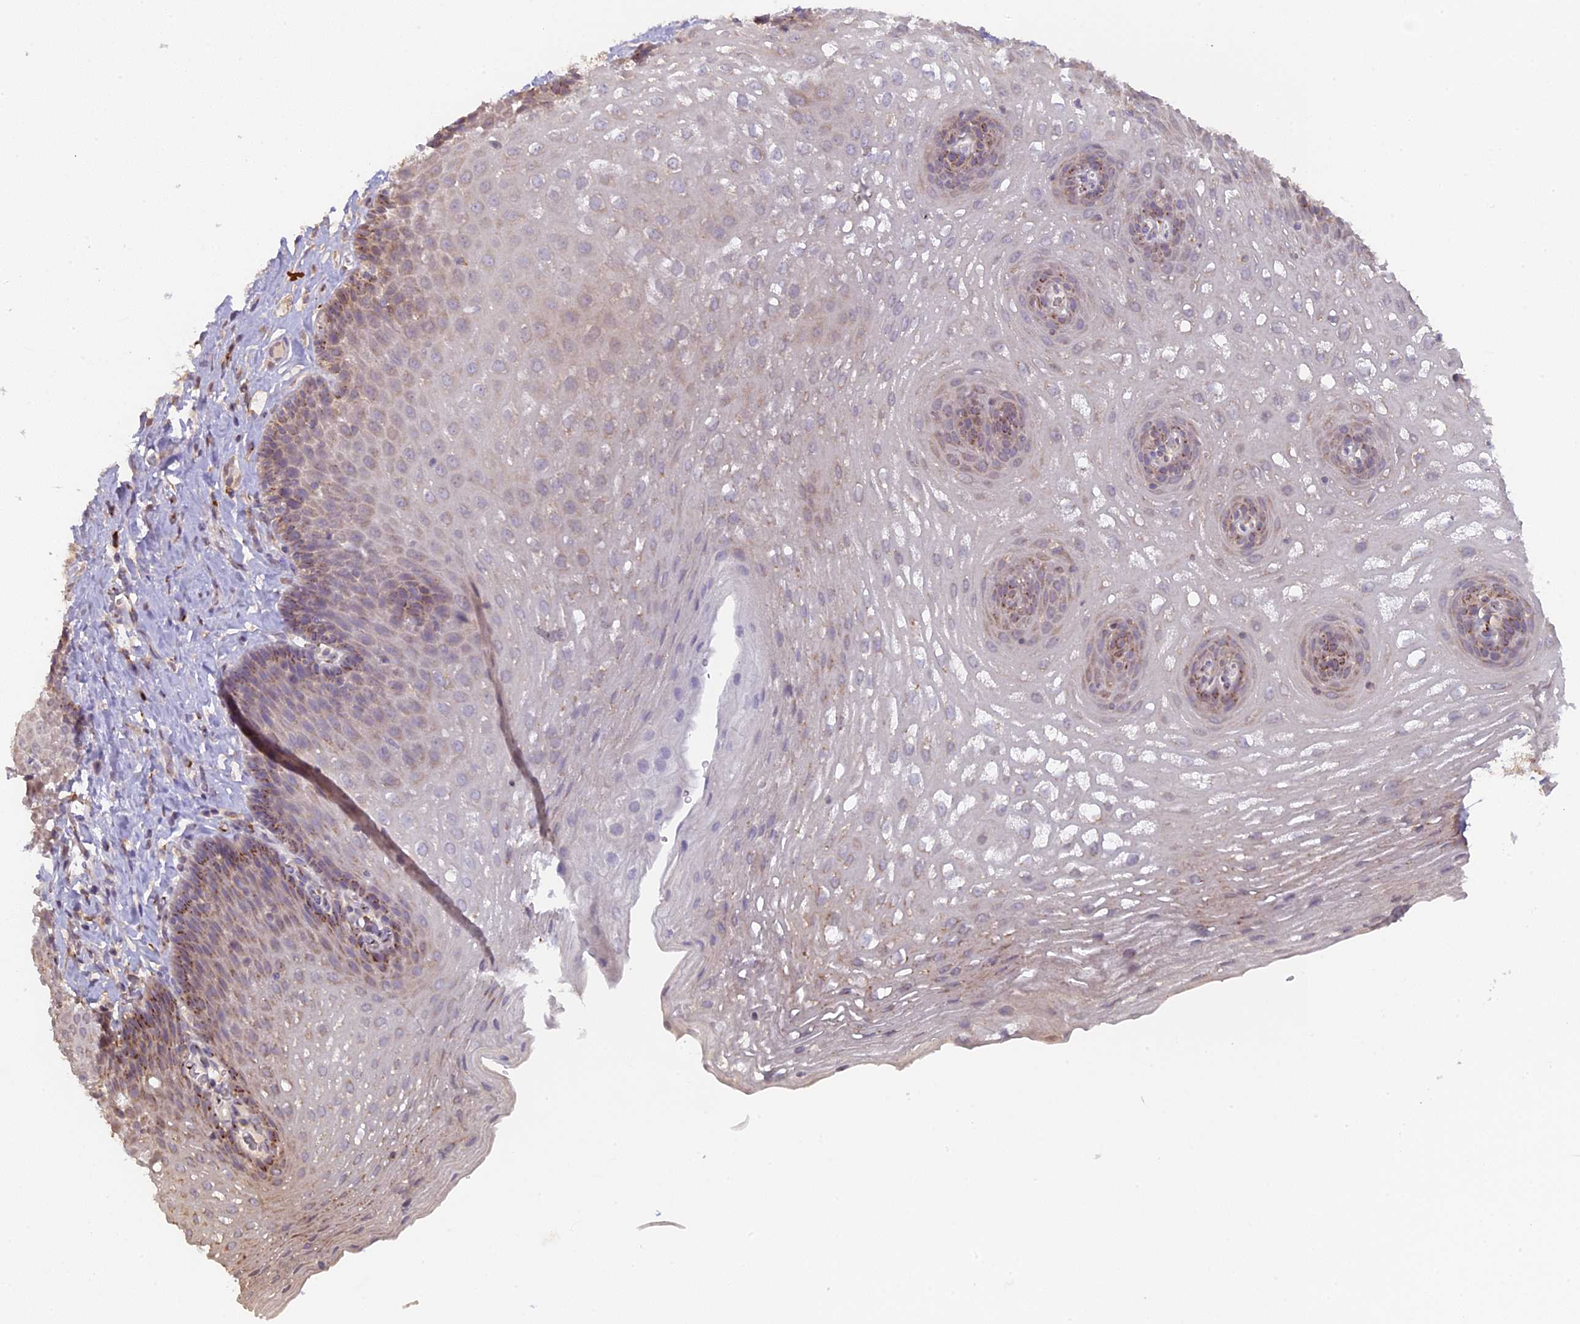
{"staining": {"intensity": "moderate", "quantity": "25%-75%", "location": "cytoplasmic/membranous"}, "tissue": "esophagus", "cell_type": "Squamous epithelial cells", "image_type": "normal", "snomed": [{"axis": "morphology", "description": "Normal tissue, NOS"}, {"axis": "topography", "description": "Esophagus"}], "caption": "A photomicrograph of esophagus stained for a protein exhibits moderate cytoplasmic/membranous brown staining in squamous epithelial cells.", "gene": "SNX17", "patient": {"sex": "female", "age": 66}}